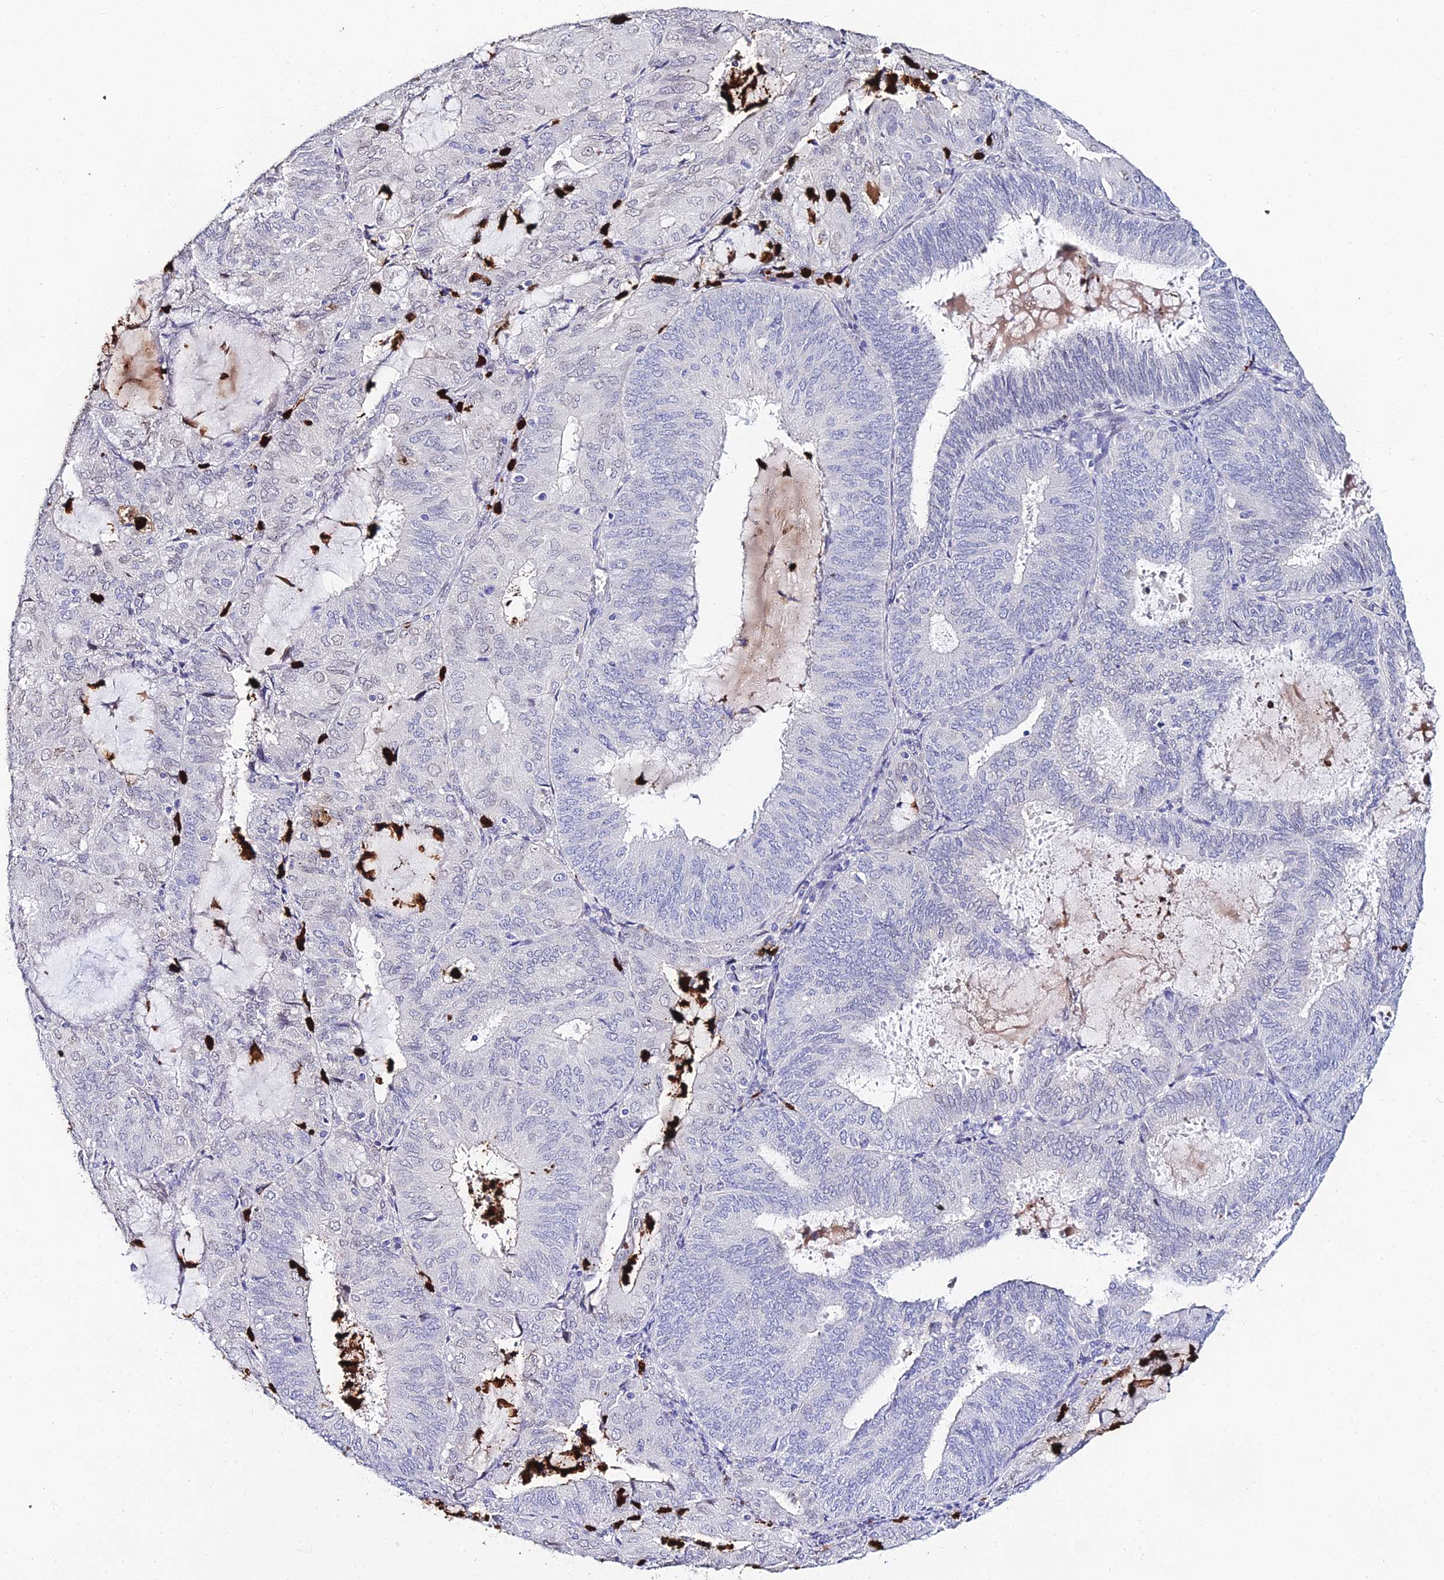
{"staining": {"intensity": "negative", "quantity": "none", "location": "none"}, "tissue": "endometrial cancer", "cell_type": "Tumor cells", "image_type": "cancer", "snomed": [{"axis": "morphology", "description": "Adenocarcinoma, NOS"}, {"axis": "topography", "description": "Endometrium"}], "caption": "Photomicrograph shows no protein positivity in tumor cells of adenocarcinoma (endometrial) tissue. (DAB IHC, high magnification).", "gene": "MCM10", "patient": {"sex": "female", "age": 81}}